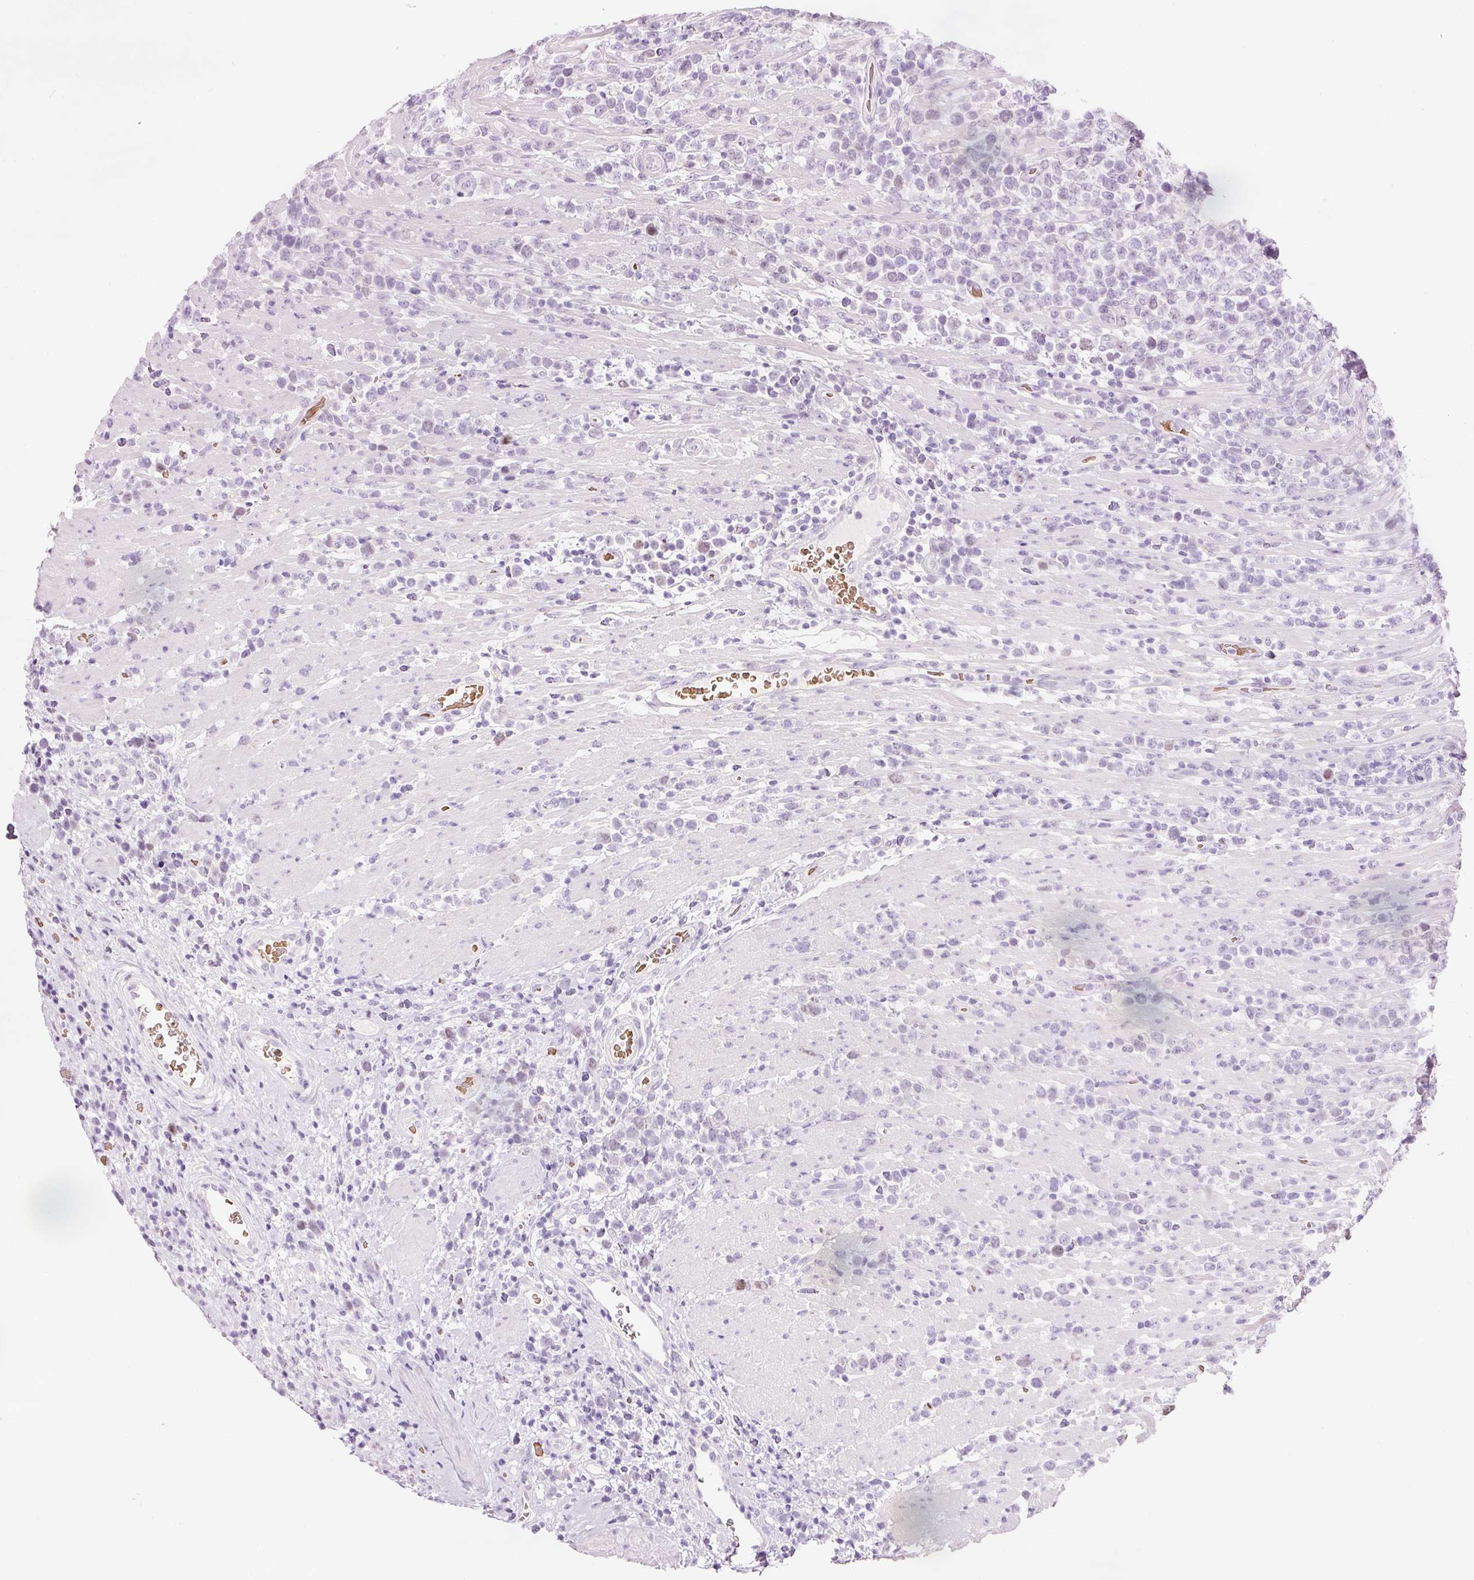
{"staining": {"intensity": "negative", "quantity": "none", "location": "none"}, "tissue": "lymphoma", "cell_type": "Tumor cells", "image_type": "cancer", "snomed": [{"axis": "morphology", "description": "Malignant lymphoma, non-Hodgkin's type, High grade"}, {"axis": "topography", "description": "Soft tissue"}], "caption": "Malignant lymphoma, non-Hodgkin's type (high-grade) was stained to show a protein in brown. There is no significant expression in tumor cells.", "gene": "DHRS11", "patient": {"sex": "female", "age": 56}}